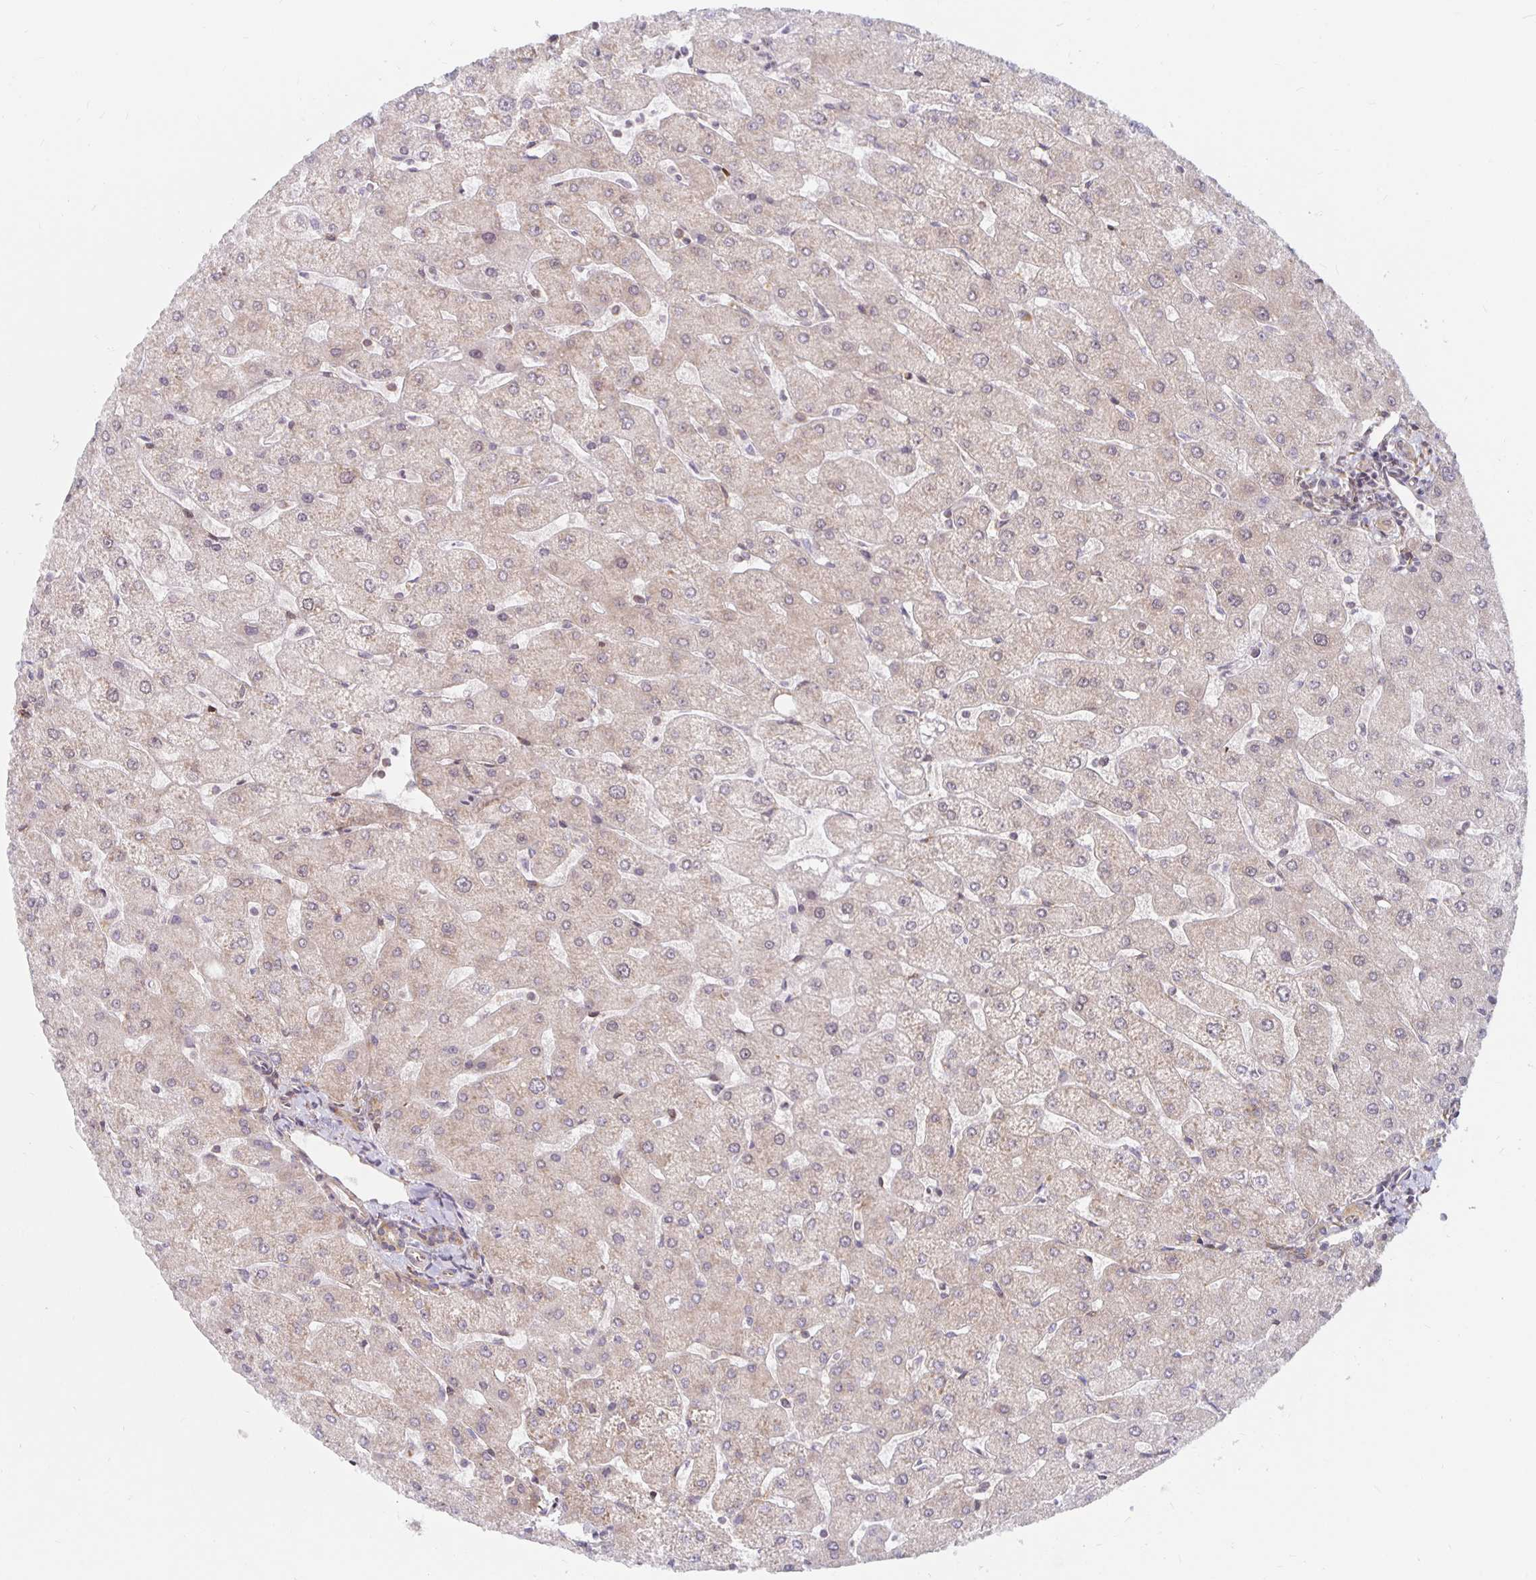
{"staining": {"intensity": "weak", "quantity": ">75%", "location": "cytoplasmic/membranous"}, "tissue": "liver", "cell_type": "Cholangiocytes", "image_type": "normal", "snomed": [{"axis": "morphology", "description": "Normal tissue, NOS"}, {"axis": "topography", "description": "Liver"}], "caption": "Immunohistochemistry histopathology image of unremarkable liver stained for a protein (brown), which shows low levels of weak cytoplasmic/membranous staining in approximately >75% of cholangiocytes.", "gene": "PDAP1", "patient": {"sex": "male", "age": 67}}